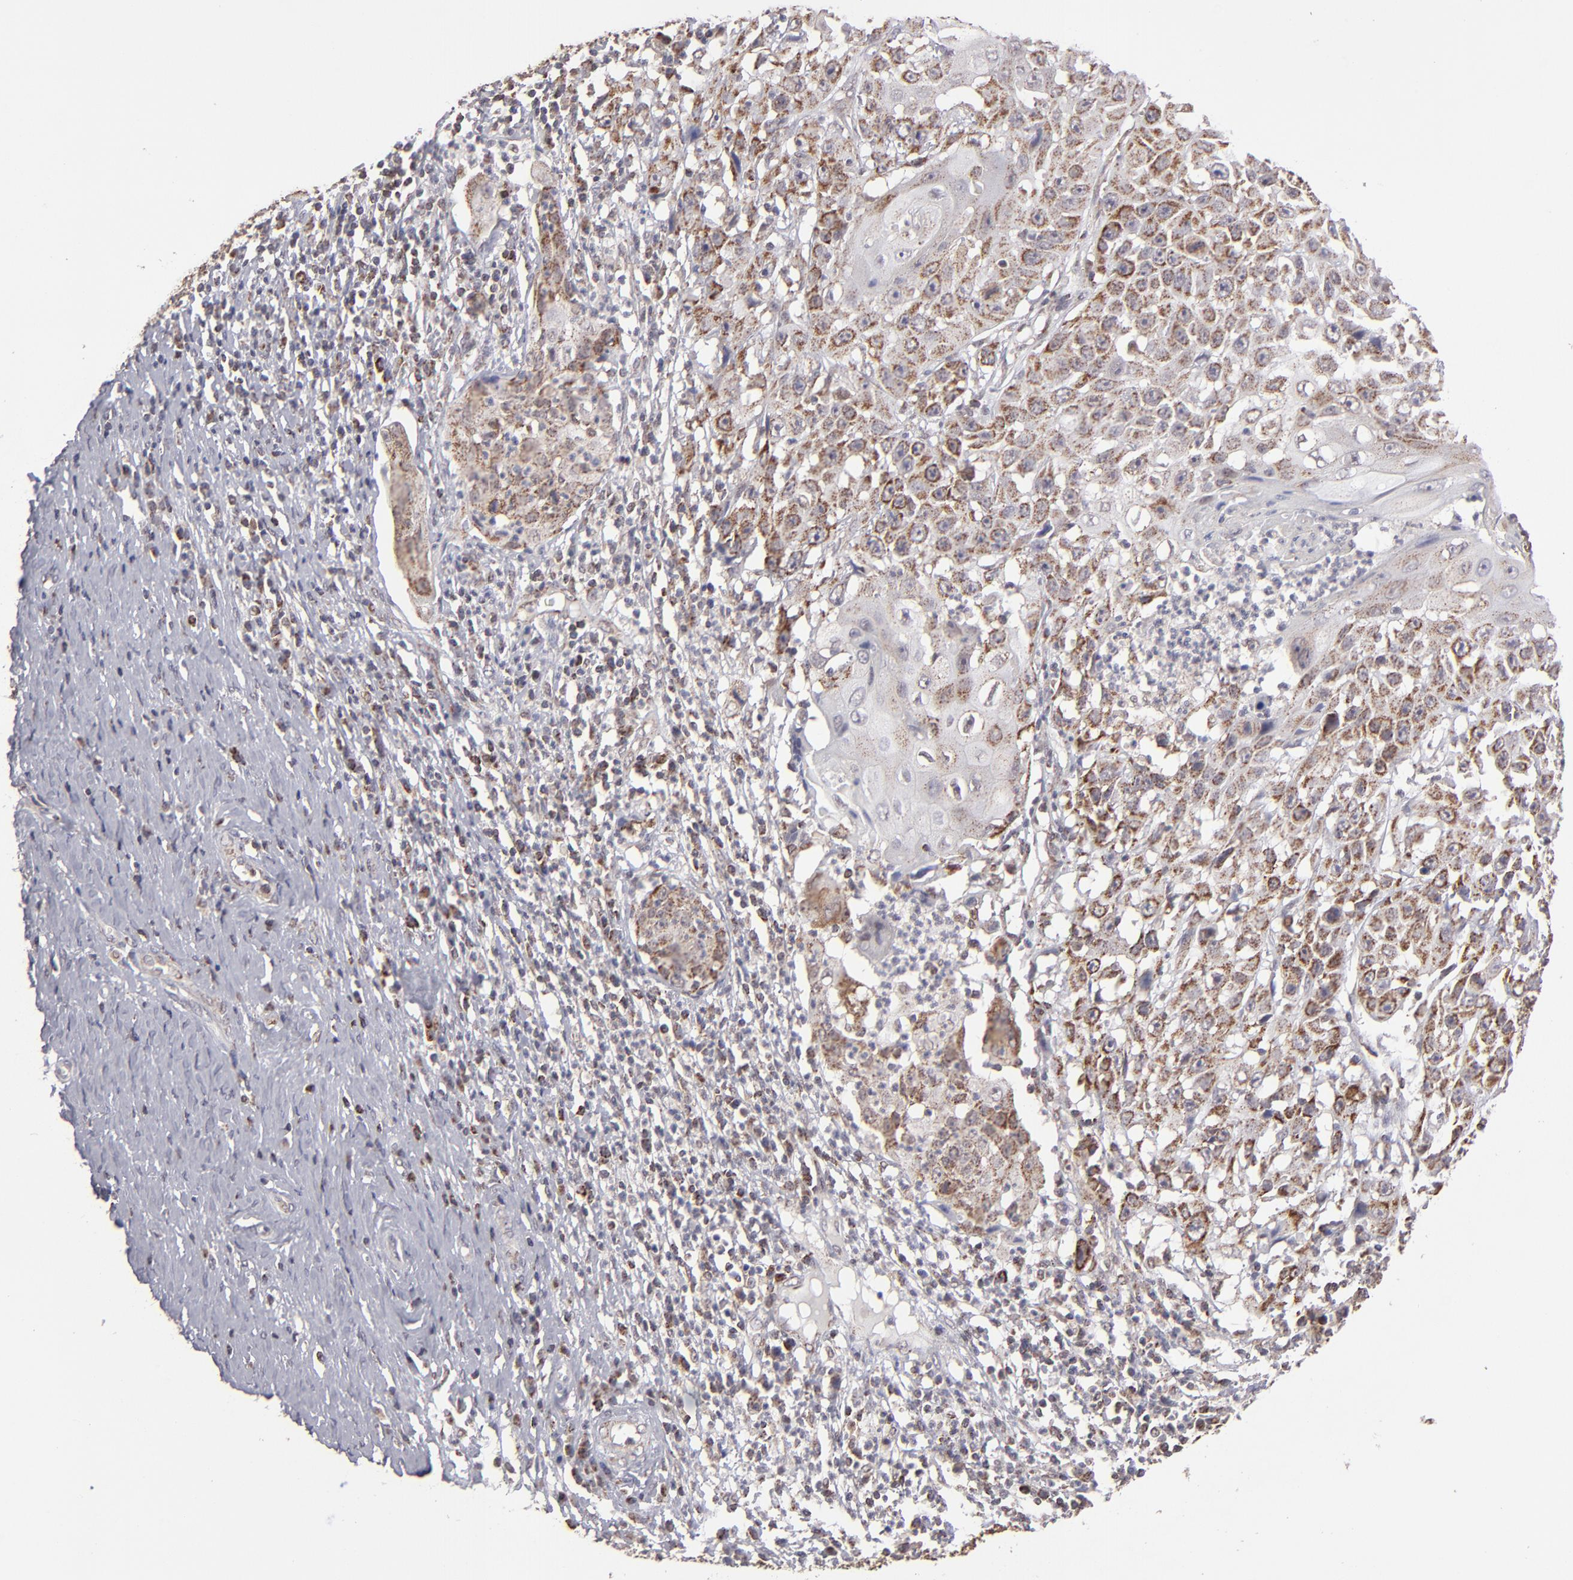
{"staining": {"intensity": "moderate", "quantity": "25%-75%", "location": "cytoplasmic/membranous"}, "tissue": "cervical cancer", "cell_type": "Tumor cells", "image_type": "cancer", "snomed": [{"axis": "morphology", "description": "Squamous cell carcinoma, NOS"}, {"axis": "topography", "description": "Cervix"}], "caption": "Protein staining of cervical cancer (squamous cell carcinoma) tissue shows moderate cytoplasmic/membranous positivity in about 25%-75% of tumor cells. The protein is shown in brown color, while the nuclei are stained blue.", "gene": "SLC15A1", "patient": {"sex": "female", "age": 39}}